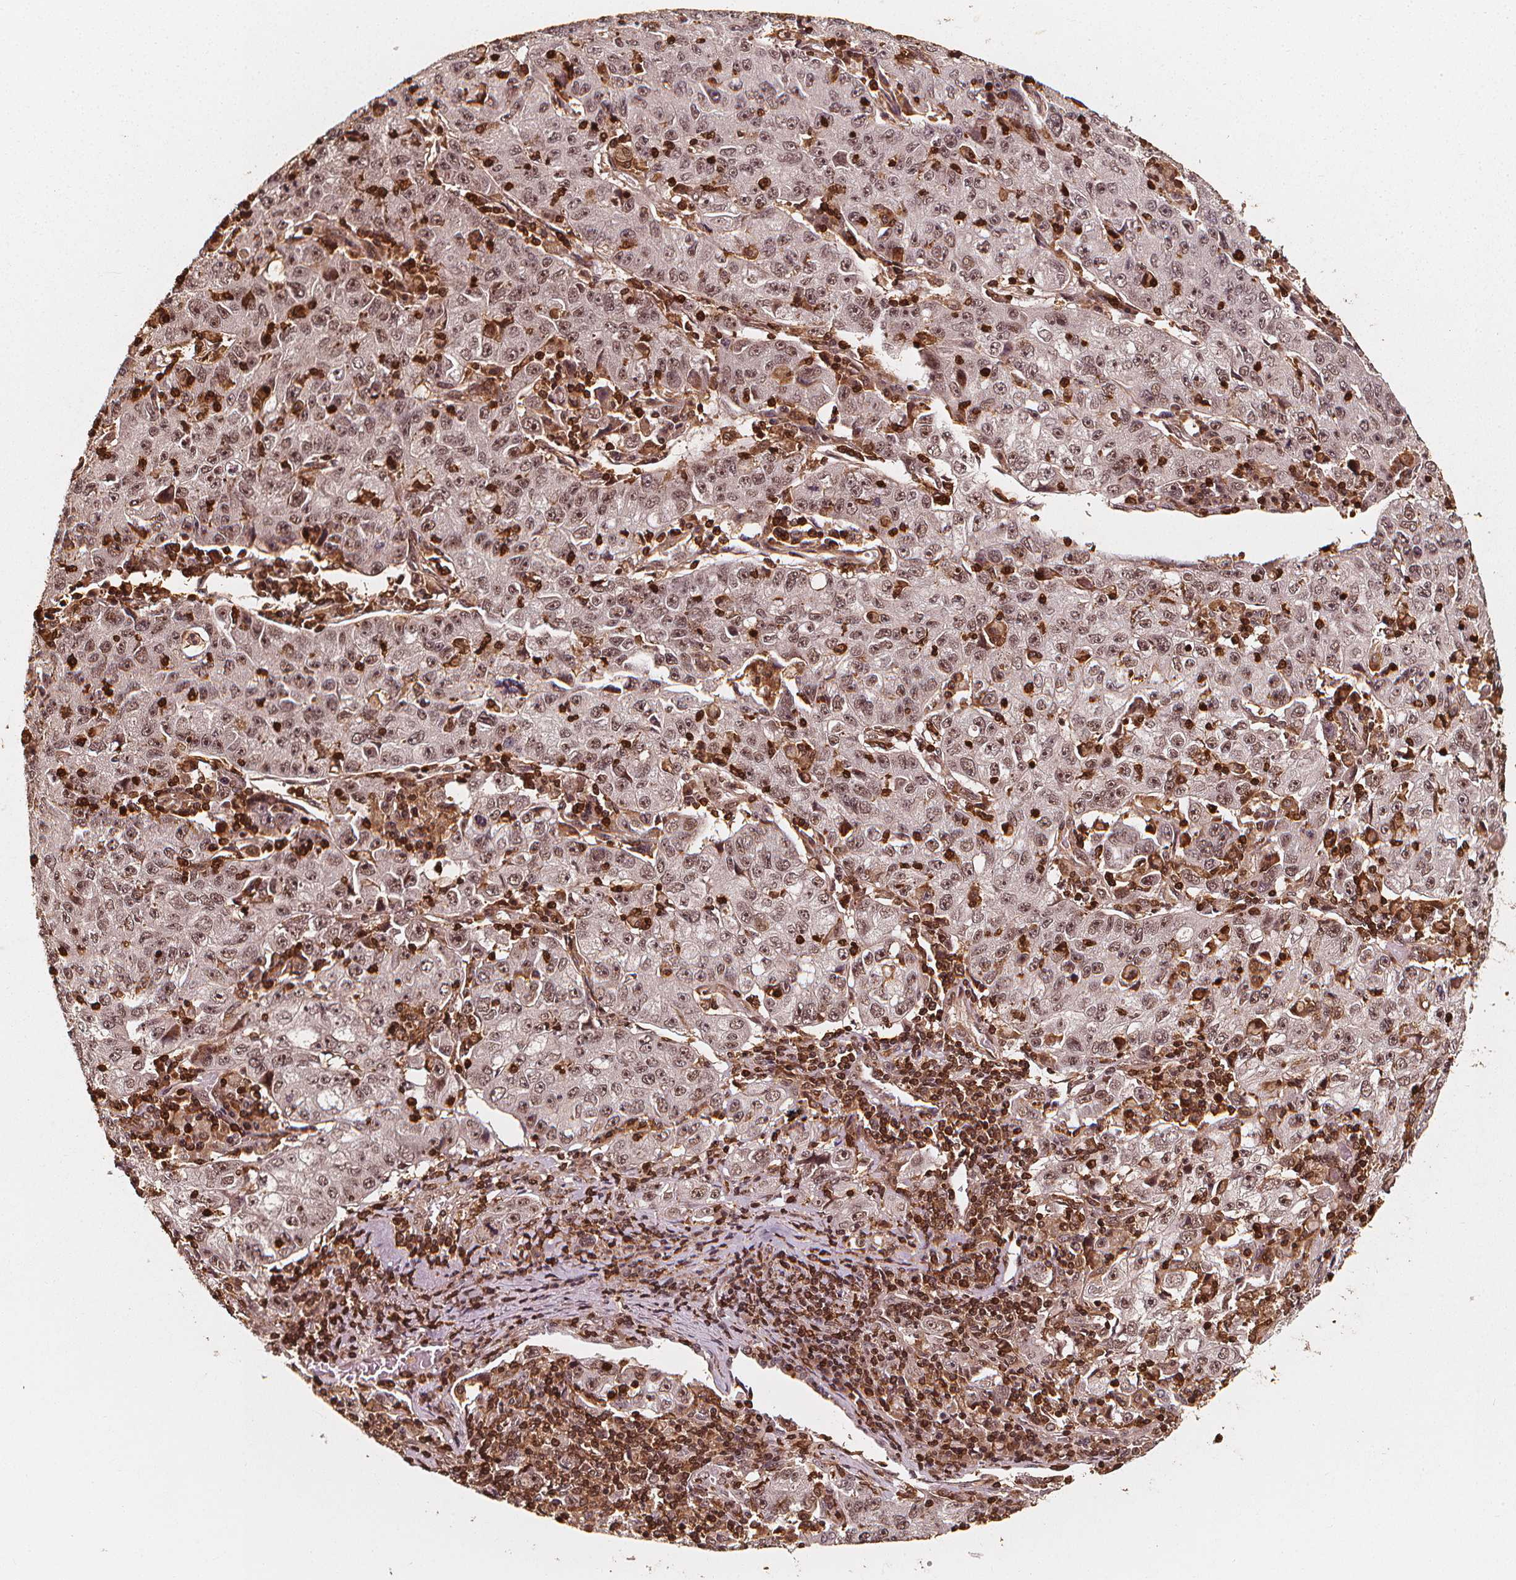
{"staining": {"intensity": "weak", "quantity": ">75%", "location": "nuclear"}, "tissue": "lung cancer", "cell_type": "Tumor cells", "image_type": "cancer", "snomed": [{"axis": "morphology", "description": "Normal morphology"}, {"axis": "morphology", "description": "Adenocarcinoma, NOS"}, {"axis": "topography", "description": "Lymph node"}, {"axis": "topography", "description": "Lung"}], "caption": "Human adenocarcinoma (lung) stained with a brown dye displays weak nuclear positive positivity in approximately >75% of tumor cells.", "gene": "EXOSC9", "patient": {"sex": "female", "age": 57}}